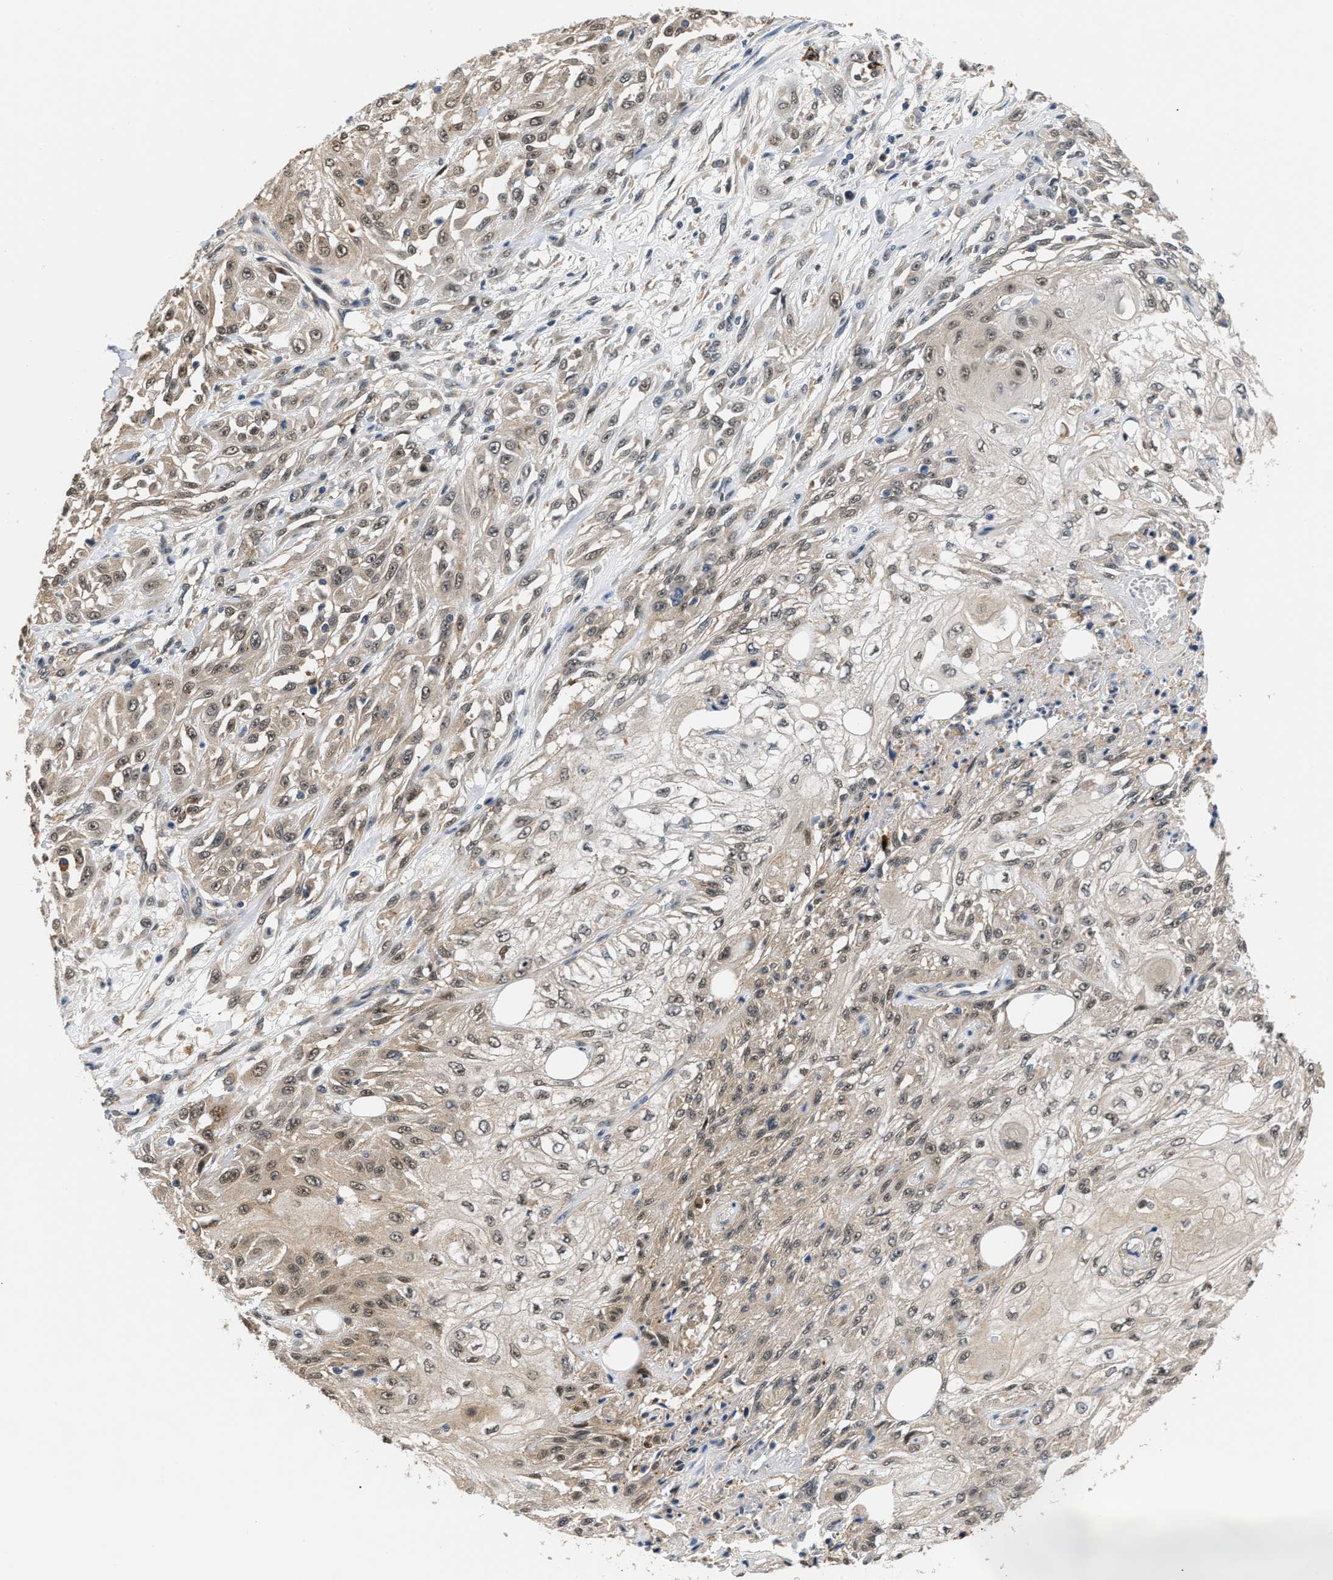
{"staining": {"intensity": "weak", "quantity": ">75%", "location": "cytoplasmic/membranous,nuclear"}, "tissue": "skin cancer", "cell_type": "Tumor cells", "image_type": "cancer", "snomed": [{"axis": "morphology", "description": "Squamous cell carcinoma, NOS"}, {"axis": "morphology", "description": "Squamous cell carcinoma, metastatic, NOS"}, {"axis": "topography", "description": "Skin"}, {"axis": "topography", "description": "Lymph node"}], "caption": "Human skin cancer stained with a brown dye reveals weak cytoplasmic/membranous and nuclear positive expression in approximately >75% of tumor cells.", "gene": "LARP6", "patient": {"sex": "male", "age": 75}}